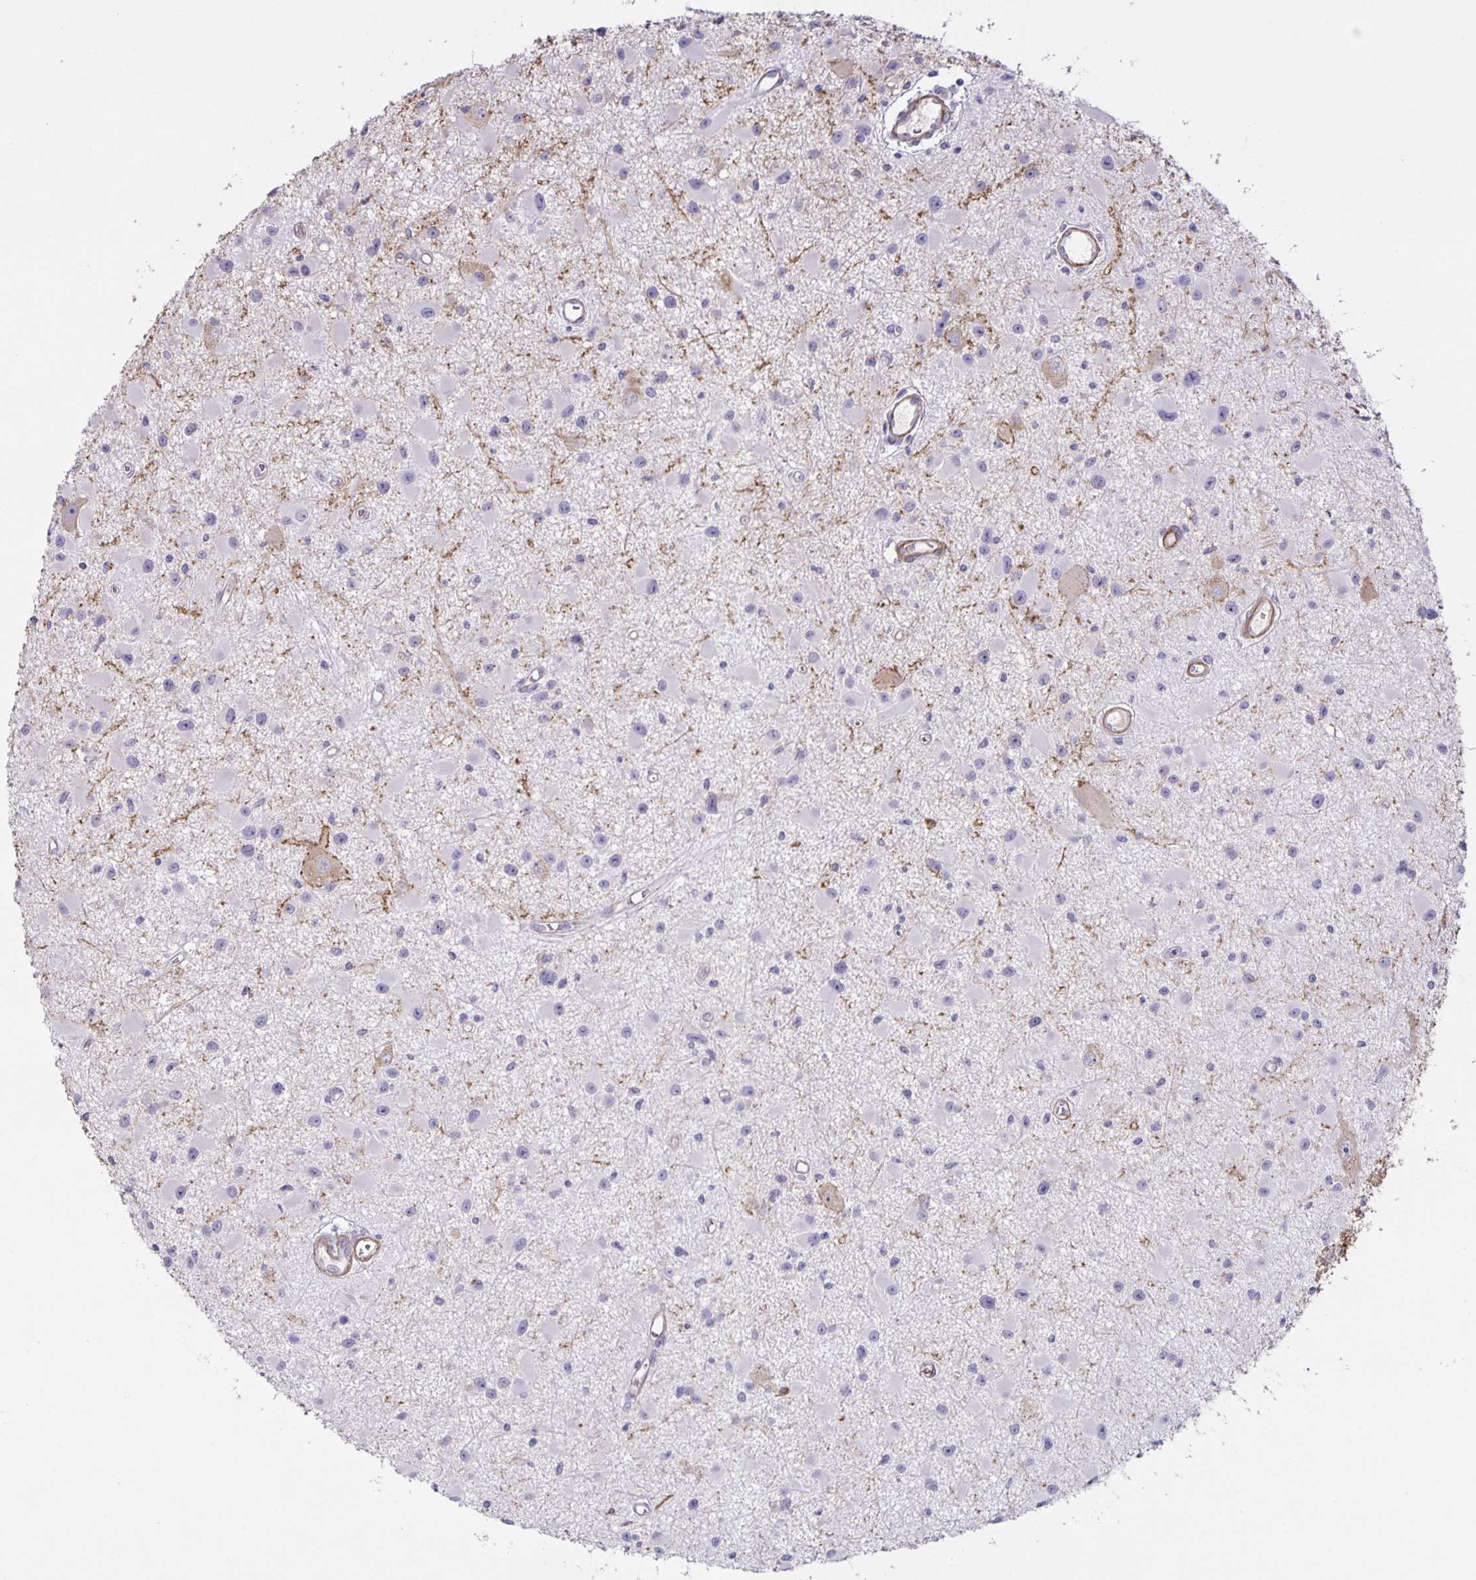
{"staining": {"intensity": "negative", "quantity": "none", "location": "none"}, "tissue": "glioma", "cell_type": "Tumor cells", "image_type": "cancer", "snomed": [{"axis": "morphology", "description": "Glioma, malignant, High grade"}, {"axis": "topography", "description": "Brain"}], "caption": "Immunohistochemical staining of glioma displays no significant positivity in tumor cells. (DAB immunohistochemistry, high magnification).", "gene": "SRCIN1", "patient": {"sex": "male", "age": 54}}